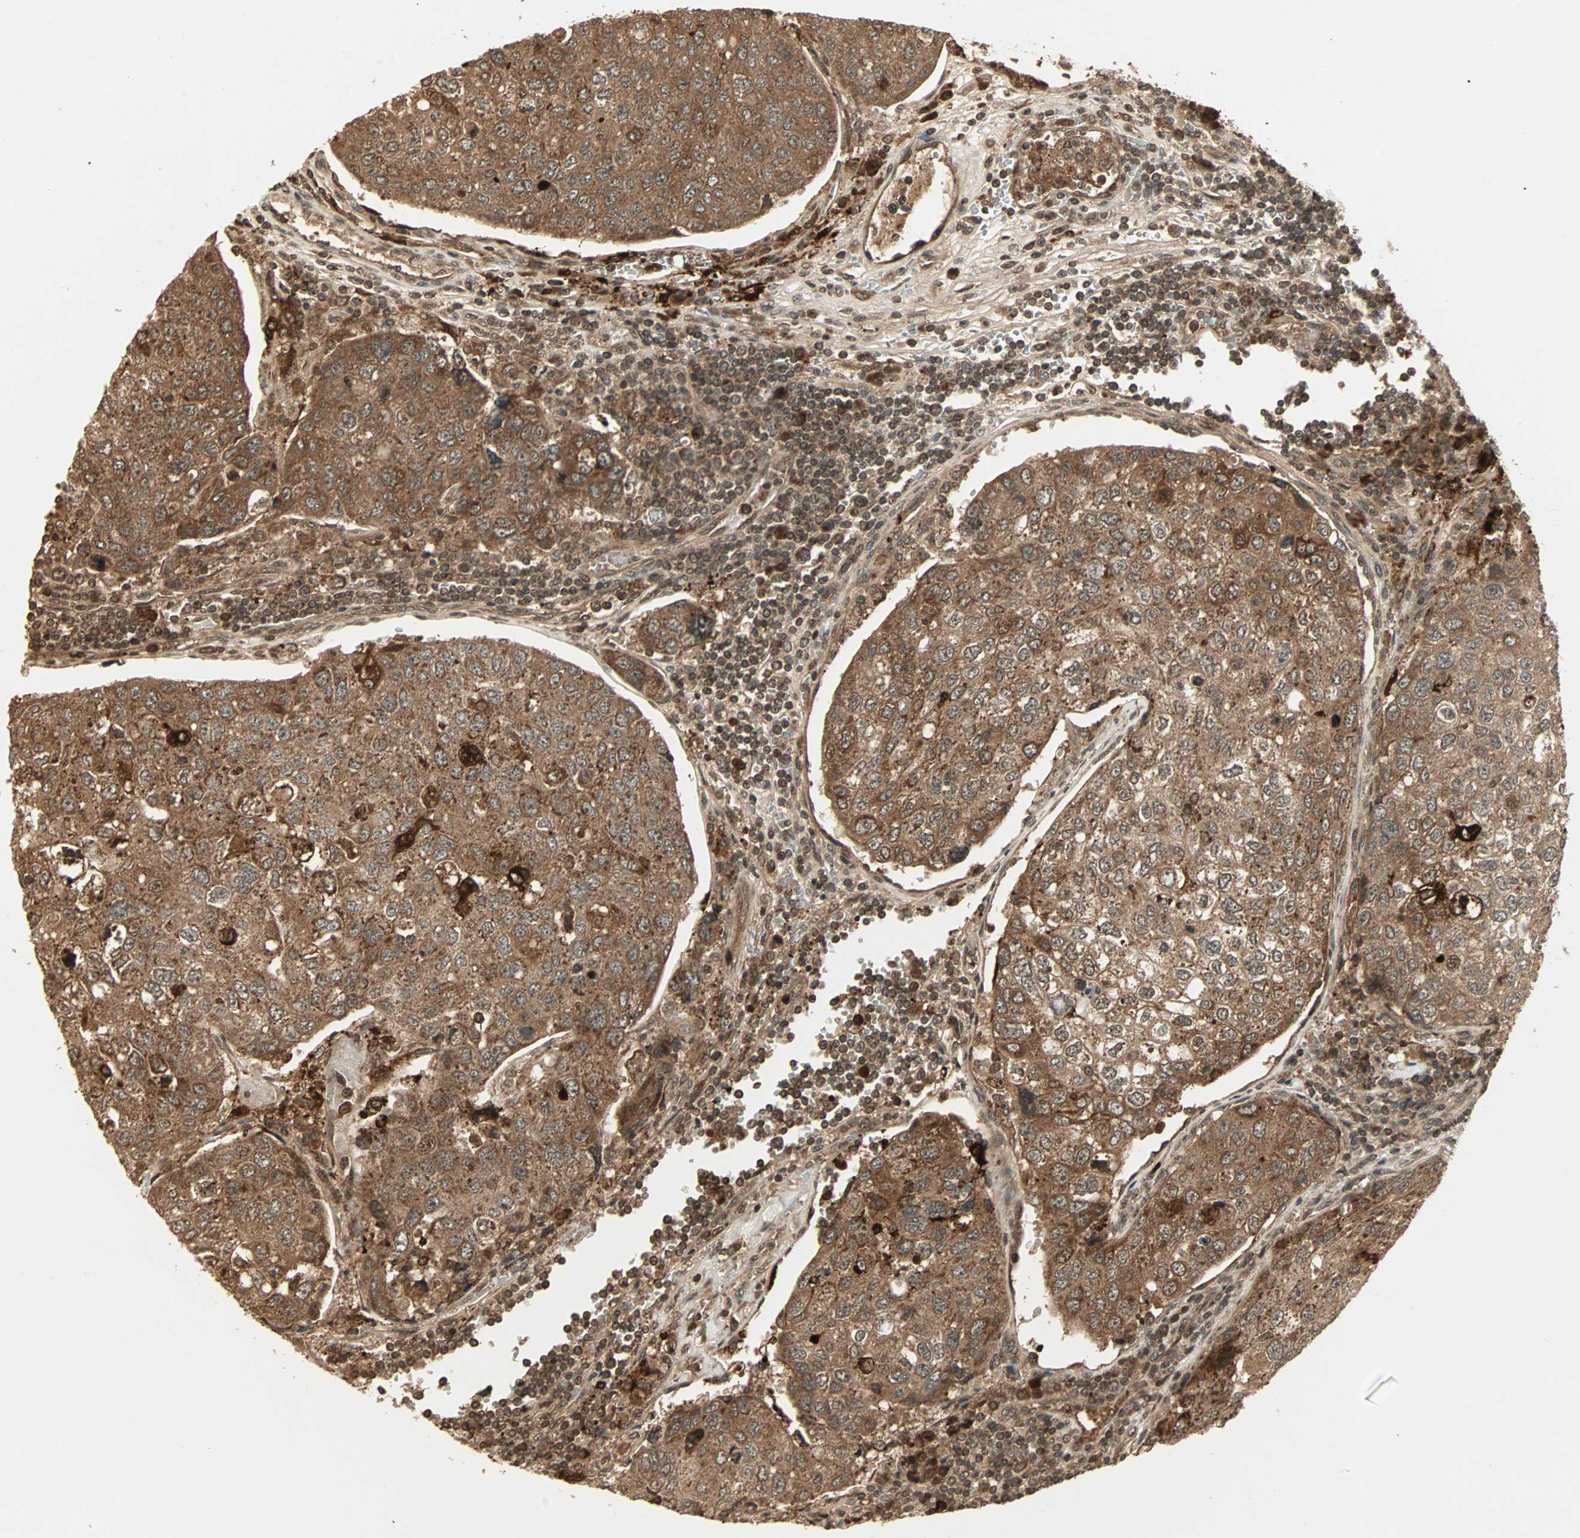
{"staining": {"intensity": "moderate", "quantity": ">75%", "location": "cytoplasmic/membranous"}, "tissue": "urothelial cancer", "cell_type": "Tumor cells", "image_type": "cancer", "snomed": [{"axis": "morphology", "description": "Urothelial carcinoma, High grade"}, {"axis": "topography", "description": "Lymph node"}, {"axis": "topography", "description": "Urinary bladder"}], "caption": "IHC histopathology image of human urothelial carcinoma (high-grade) stained for a protein (brown), which shows medium levels of moderate cytoplasmic/membranous expression in about >75% of tumor cells.", "gene": "RFFL", "patient": {"sex": "male", "age": 51}}